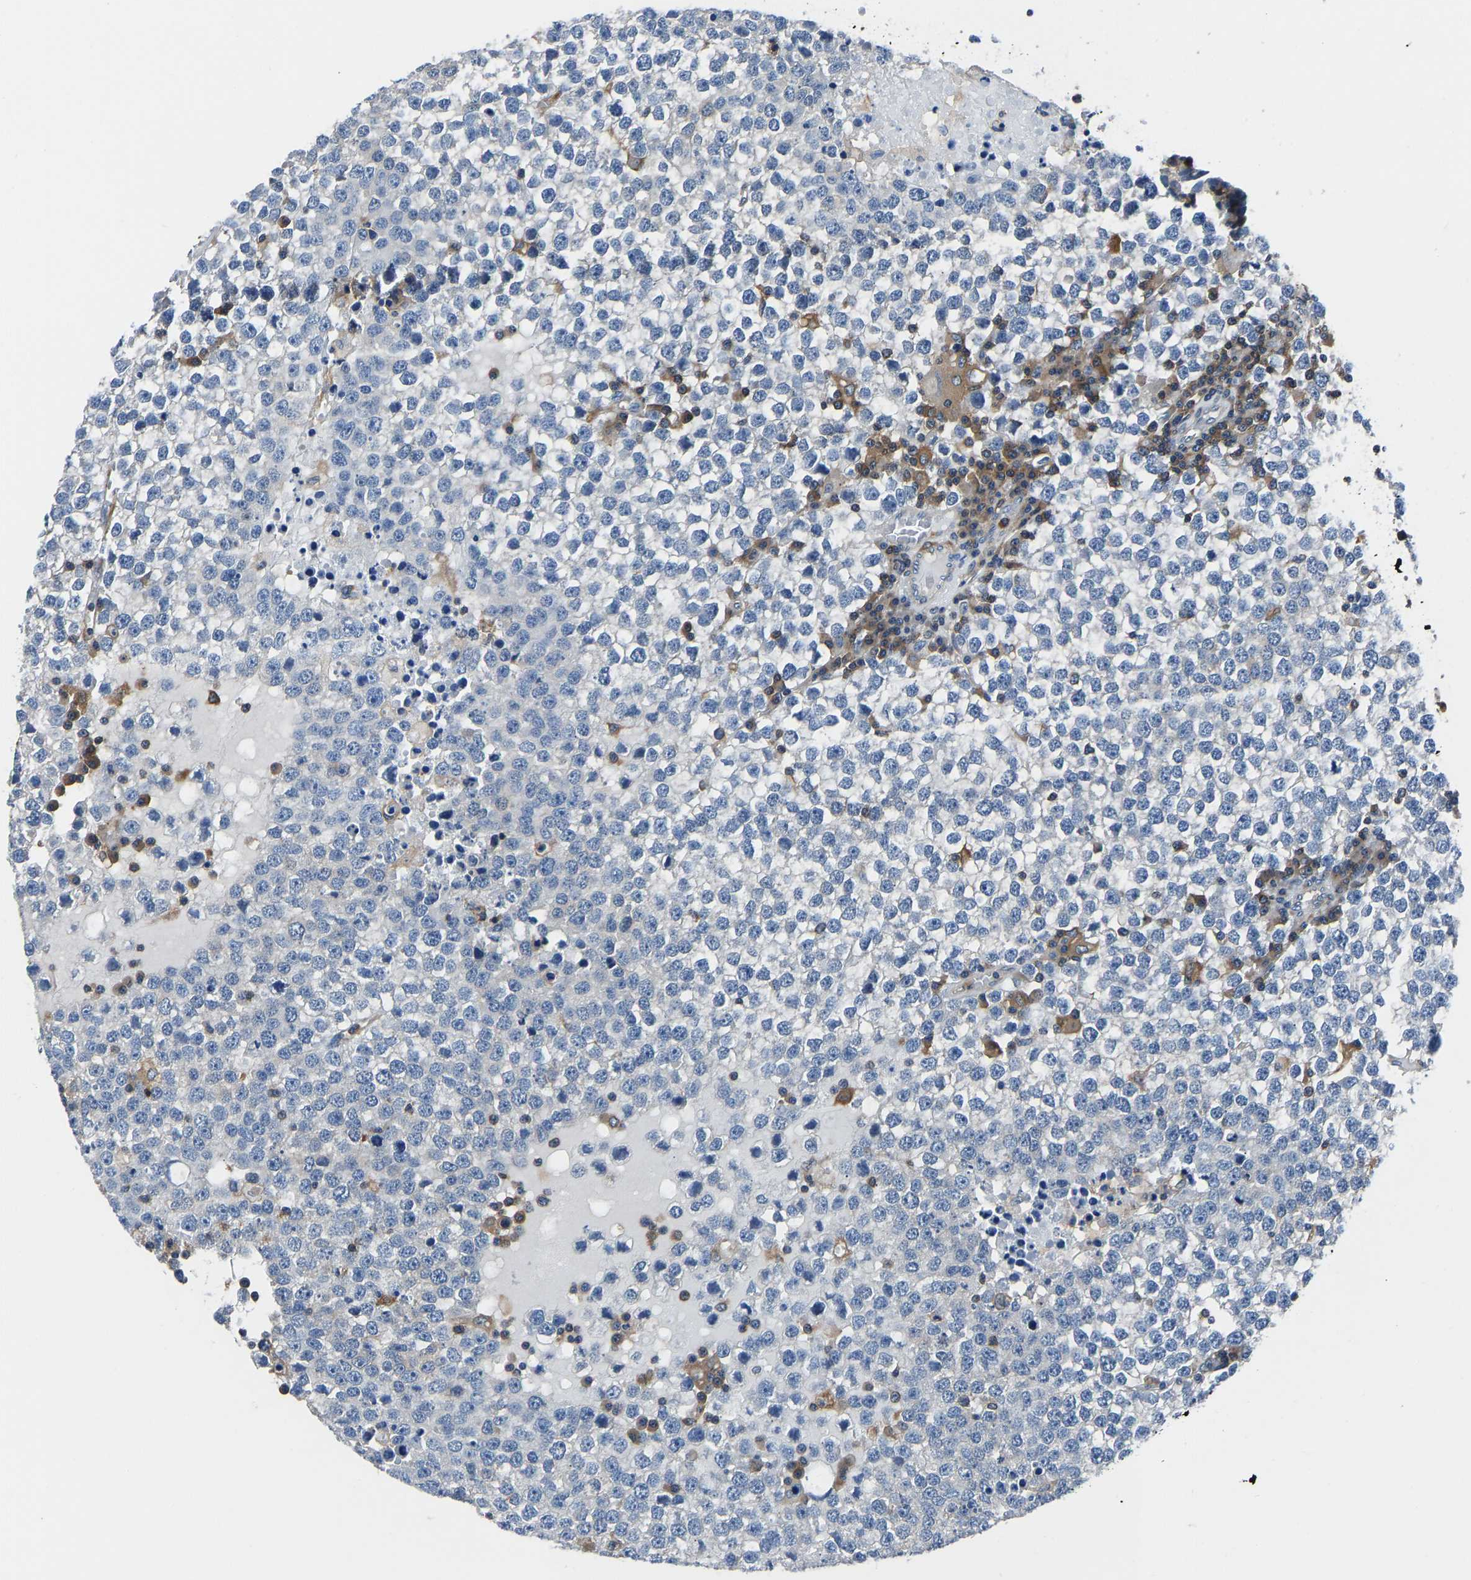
{"staining": {"intensity": "negative", "quantity": "none", "location": "none"}, "tissue": "testis cancer", "cell_type": "Tumor cells", "image_type": "cancer", "snomed": [{"axis": "morphology", "description": "Seminoma, NOS"}, {"axis": "topography", "description": "Testis"}], "caption": "This image is of testis seminoma stained with immunohistochemistry (IHC) to label a protein in brown with the nuclei are counter-stained blue. There is no expression in tumor cells.", "gene": "PRKAR1A", "patient": {"sex": "male", "age": 65}}